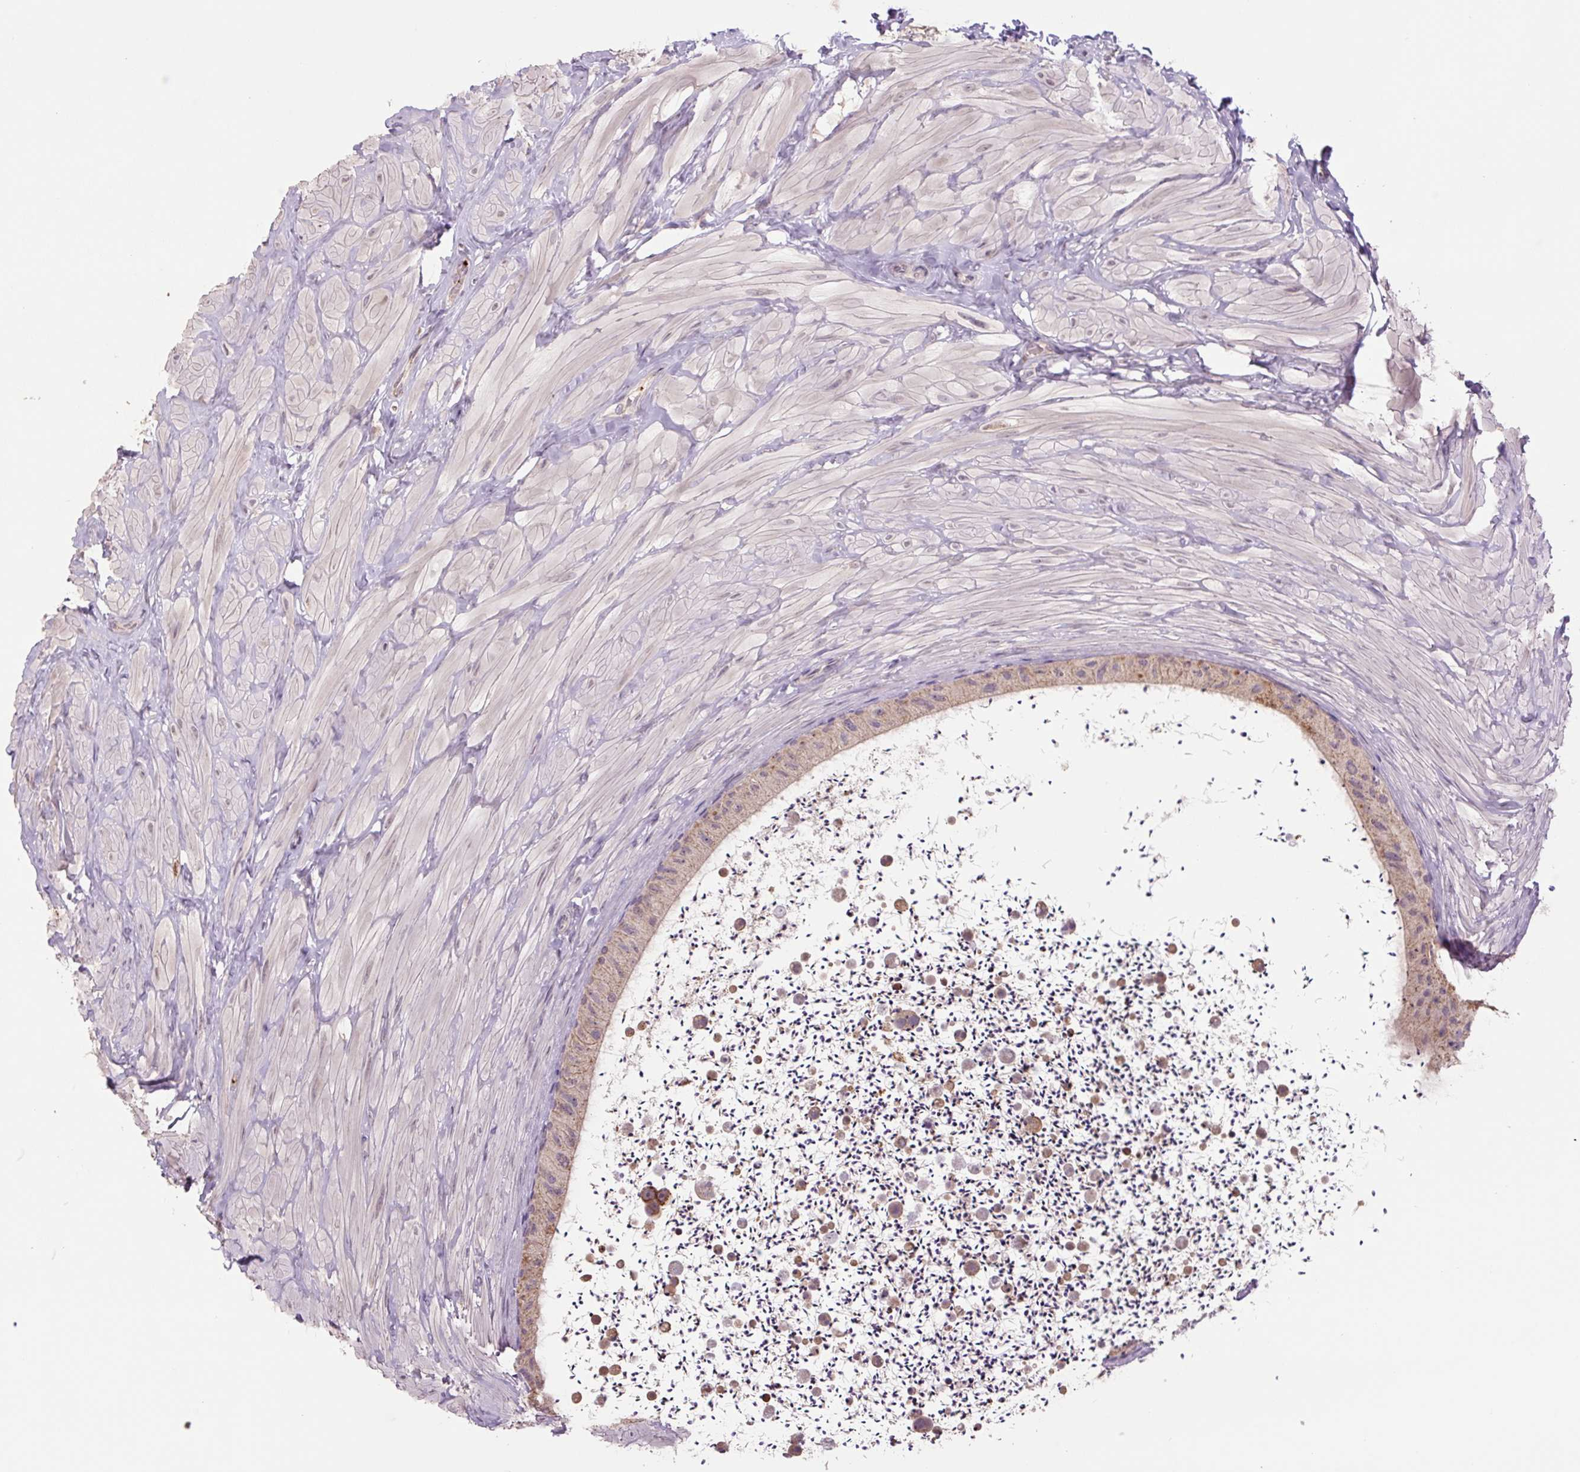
{"staining": {"intensity": "weak", "quantity": "<25%", "location": "cytoplasmic/membranous"}, "tissue": "epididymis", "cell_type": "Glandular cells", "image_type": "normal", "snomed": [{"axis": "morphology", "description": "Normal tissue, NOS"}, {"axis": "topography", "description": "Epididymis"}, {"axis": "topography", "description": "Peripheral nerve tissue"}], "caption": "This is an IHC photomicrograph of benign epididymis. There is no positivity in glandular cells.", "gene": "TMEM160", "patient": {"sex": "male", "age": 32}}